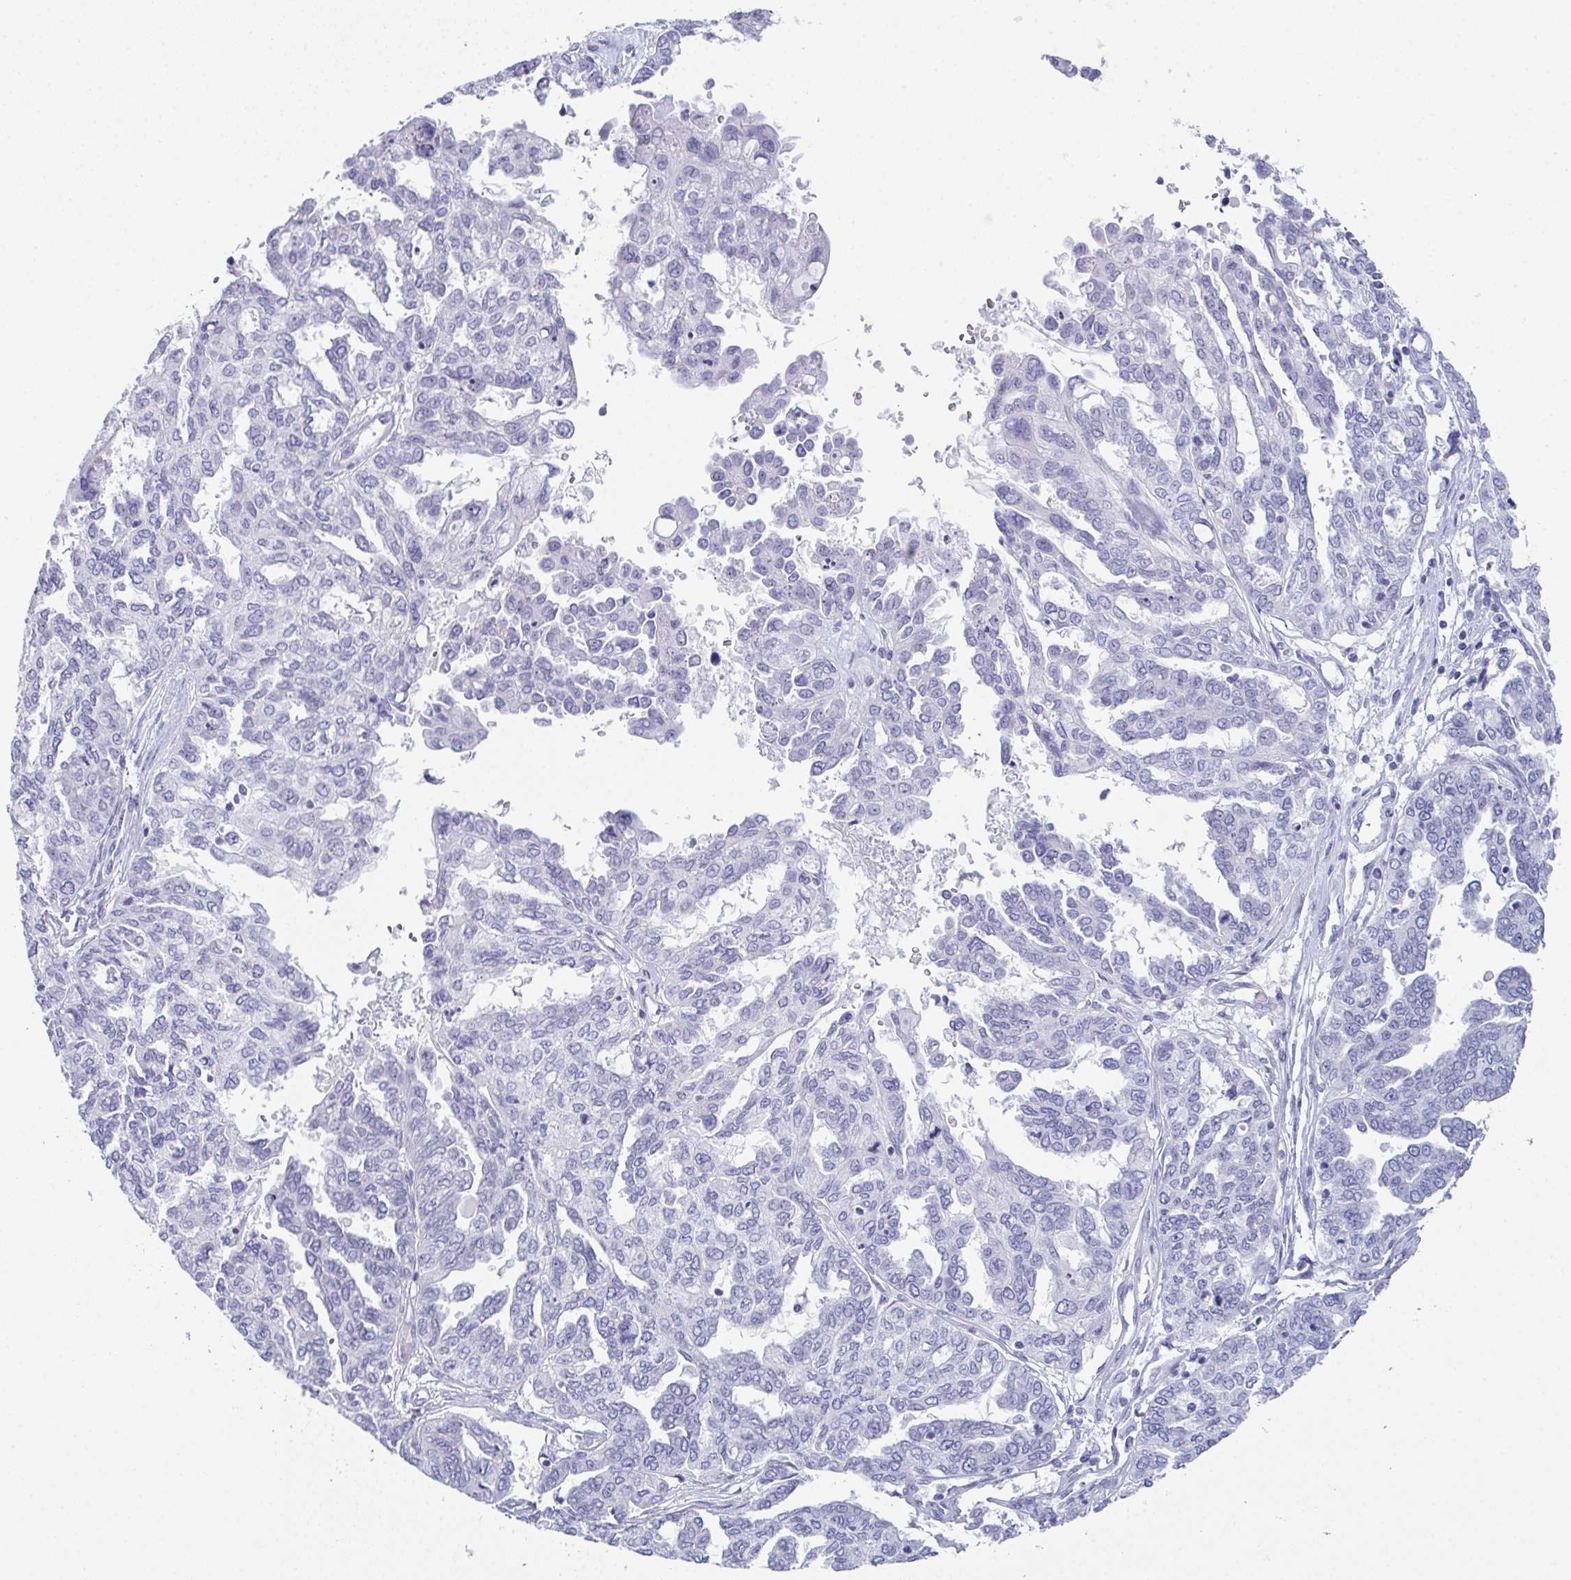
{"staining": {"intensity": "negative", "quantity": "none", "location": "none"}, "tissue": "ovarian cancer", "cell_type": "Tumor cells", "image_type": "cancer", "snomed": [{"axis": "morphology", "description": "Cystadenocarcinoma, serous, NOS"}, {"axis": "topography", "description": "Ovary"}], "caption": "There is no significant positivity in tumor cells of ovarian cancer (serous cystadenocarcinoma). (DAB IHC with hematoxylin counter stain).", "gene": "ENKUR", "patient": {"sex": "female", "age": 53}}